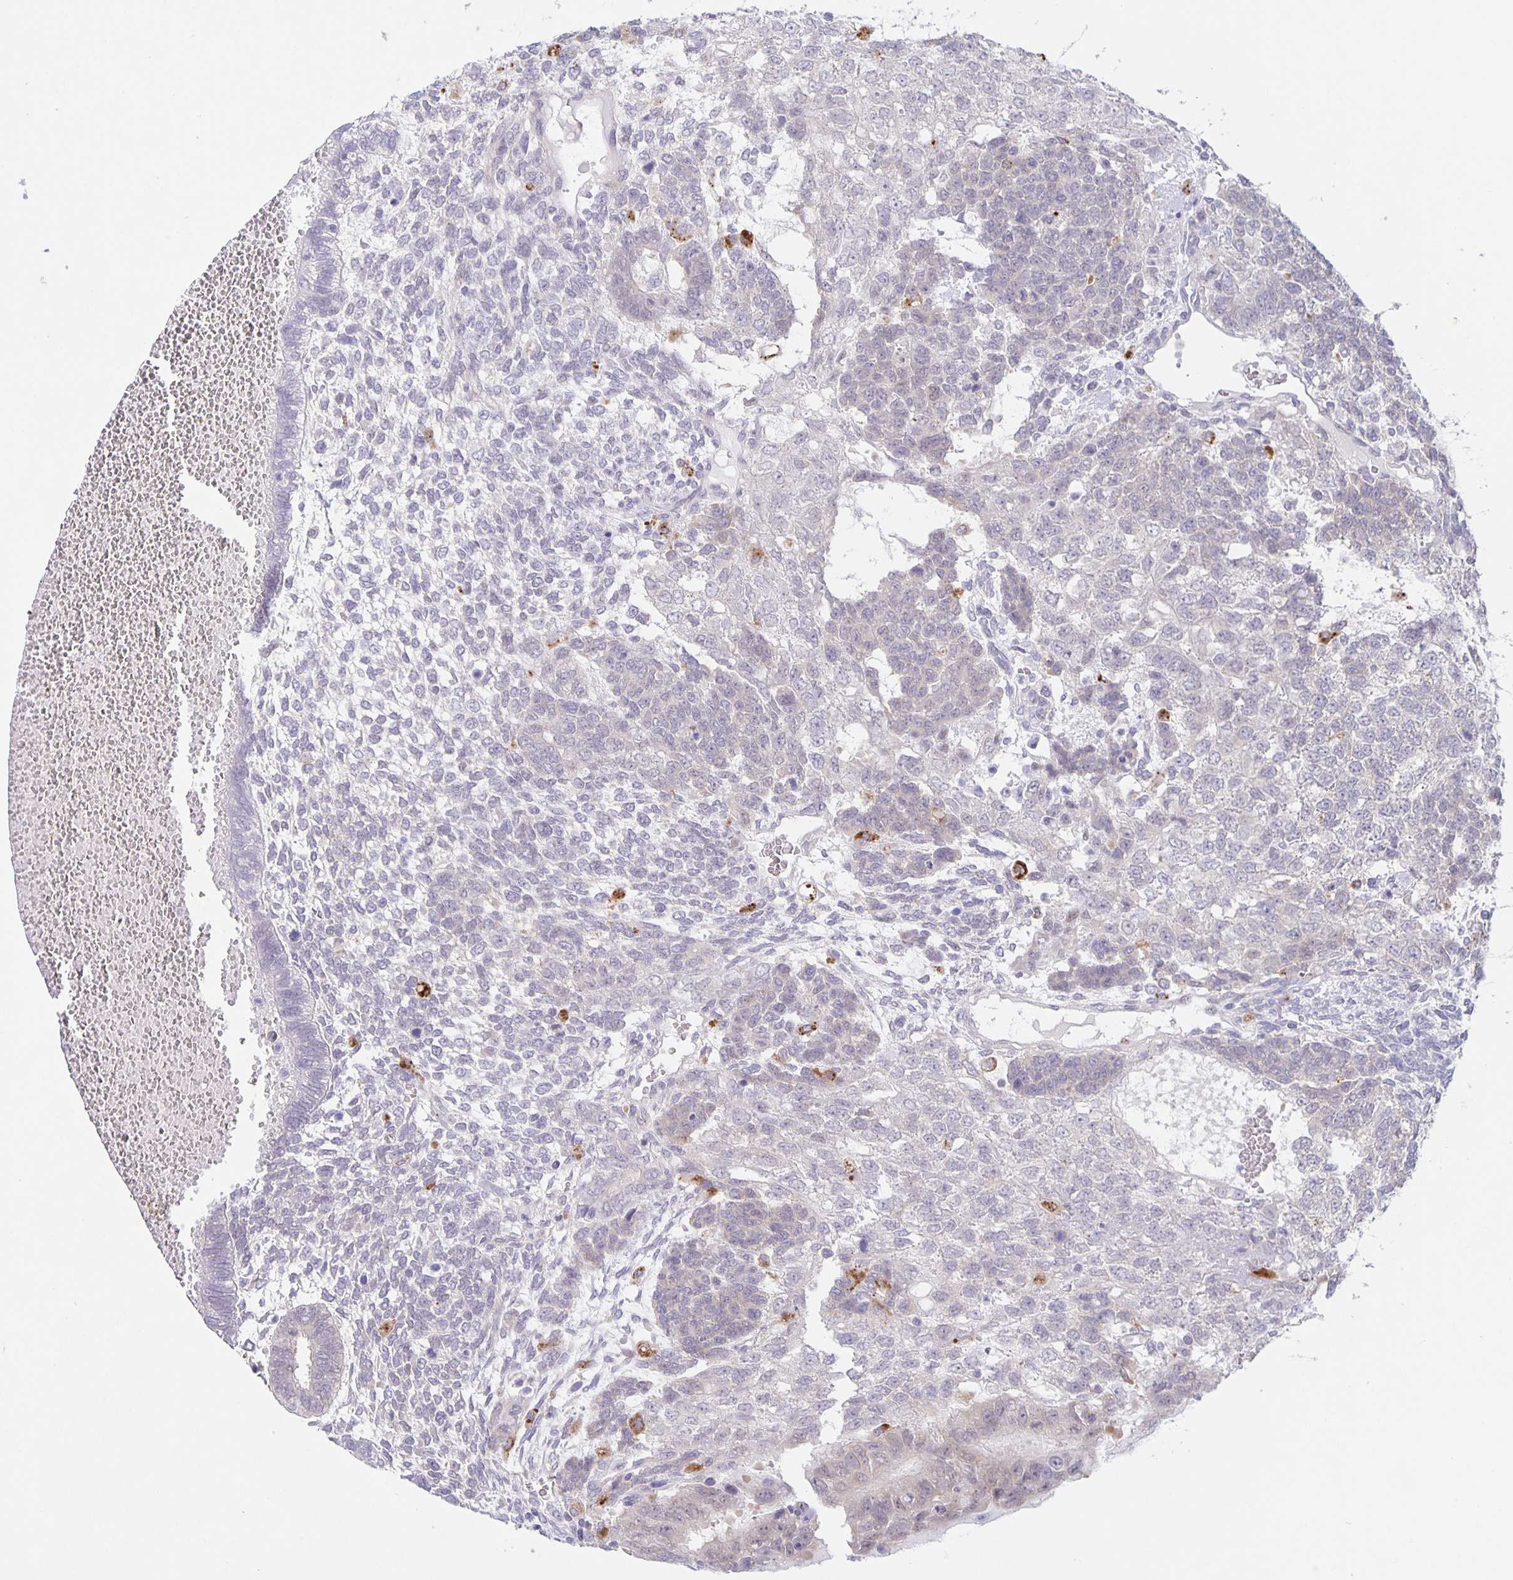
{"staining": {"intensity": "negative", "quantity": "none", "location": "none"}, "tissue": "testis cancer", "cell_type": "Tumor cells", "image_type": "cancer", "snomed": [{"axis": "morphology", "description": "Normal tissue, NOS"}, {"axis": "morphology", "description": "Carcinoma, Embryonal, NOS"}, {"axis": "topography", "description": "Testis"}, {"axis": "topography", "description": "Epididymis"}], "caption": "IHC image of testis cancer (embryonal carcinoma) stained for a protein (brown), which exhibits no staining in tumor cells.", "gene": "LIPA", "patient": {"sex": "male", "age": 23}}